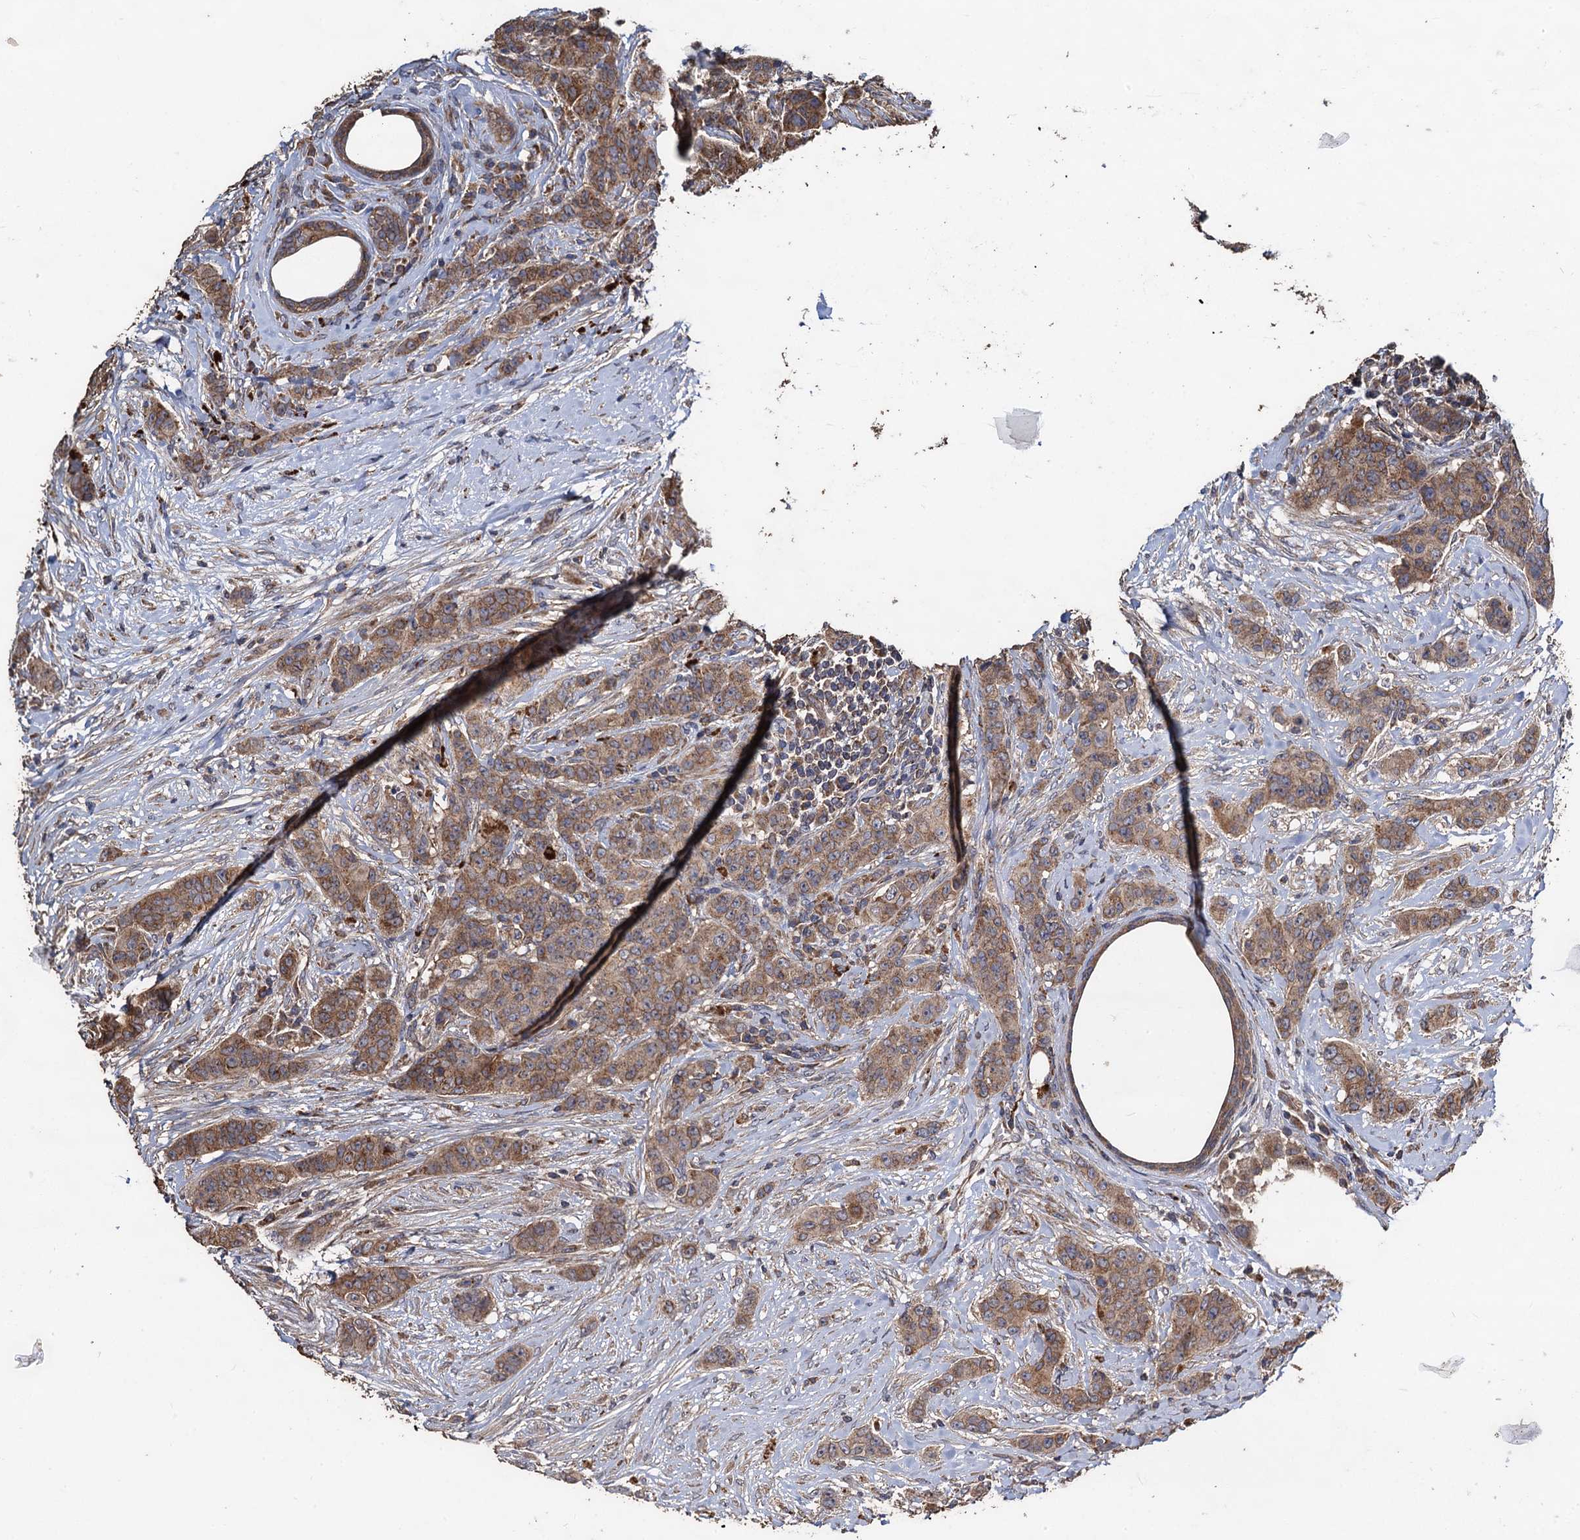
{"staining": {"intensity": "moderate", "quantity": ">75%", "location": "cytoplasmic/membranous"}, "tissue": "breast cancer", "cell_type": "Tumor cells", "image_type": "cancer", "snomed": [{"axis": "morphology", "description": "Duct carcinoma"}, {"axis": "topography", "description": "Breast"}], "caption": "Immunohistochemical staining of intraductal carcinoma (breast) displays medium levels of moderate cytoplasmic/membranous staining in approximately >75% of tumor cells.", "gene": "PPTC7", "patient": {"sex": "female", "age": 40}}